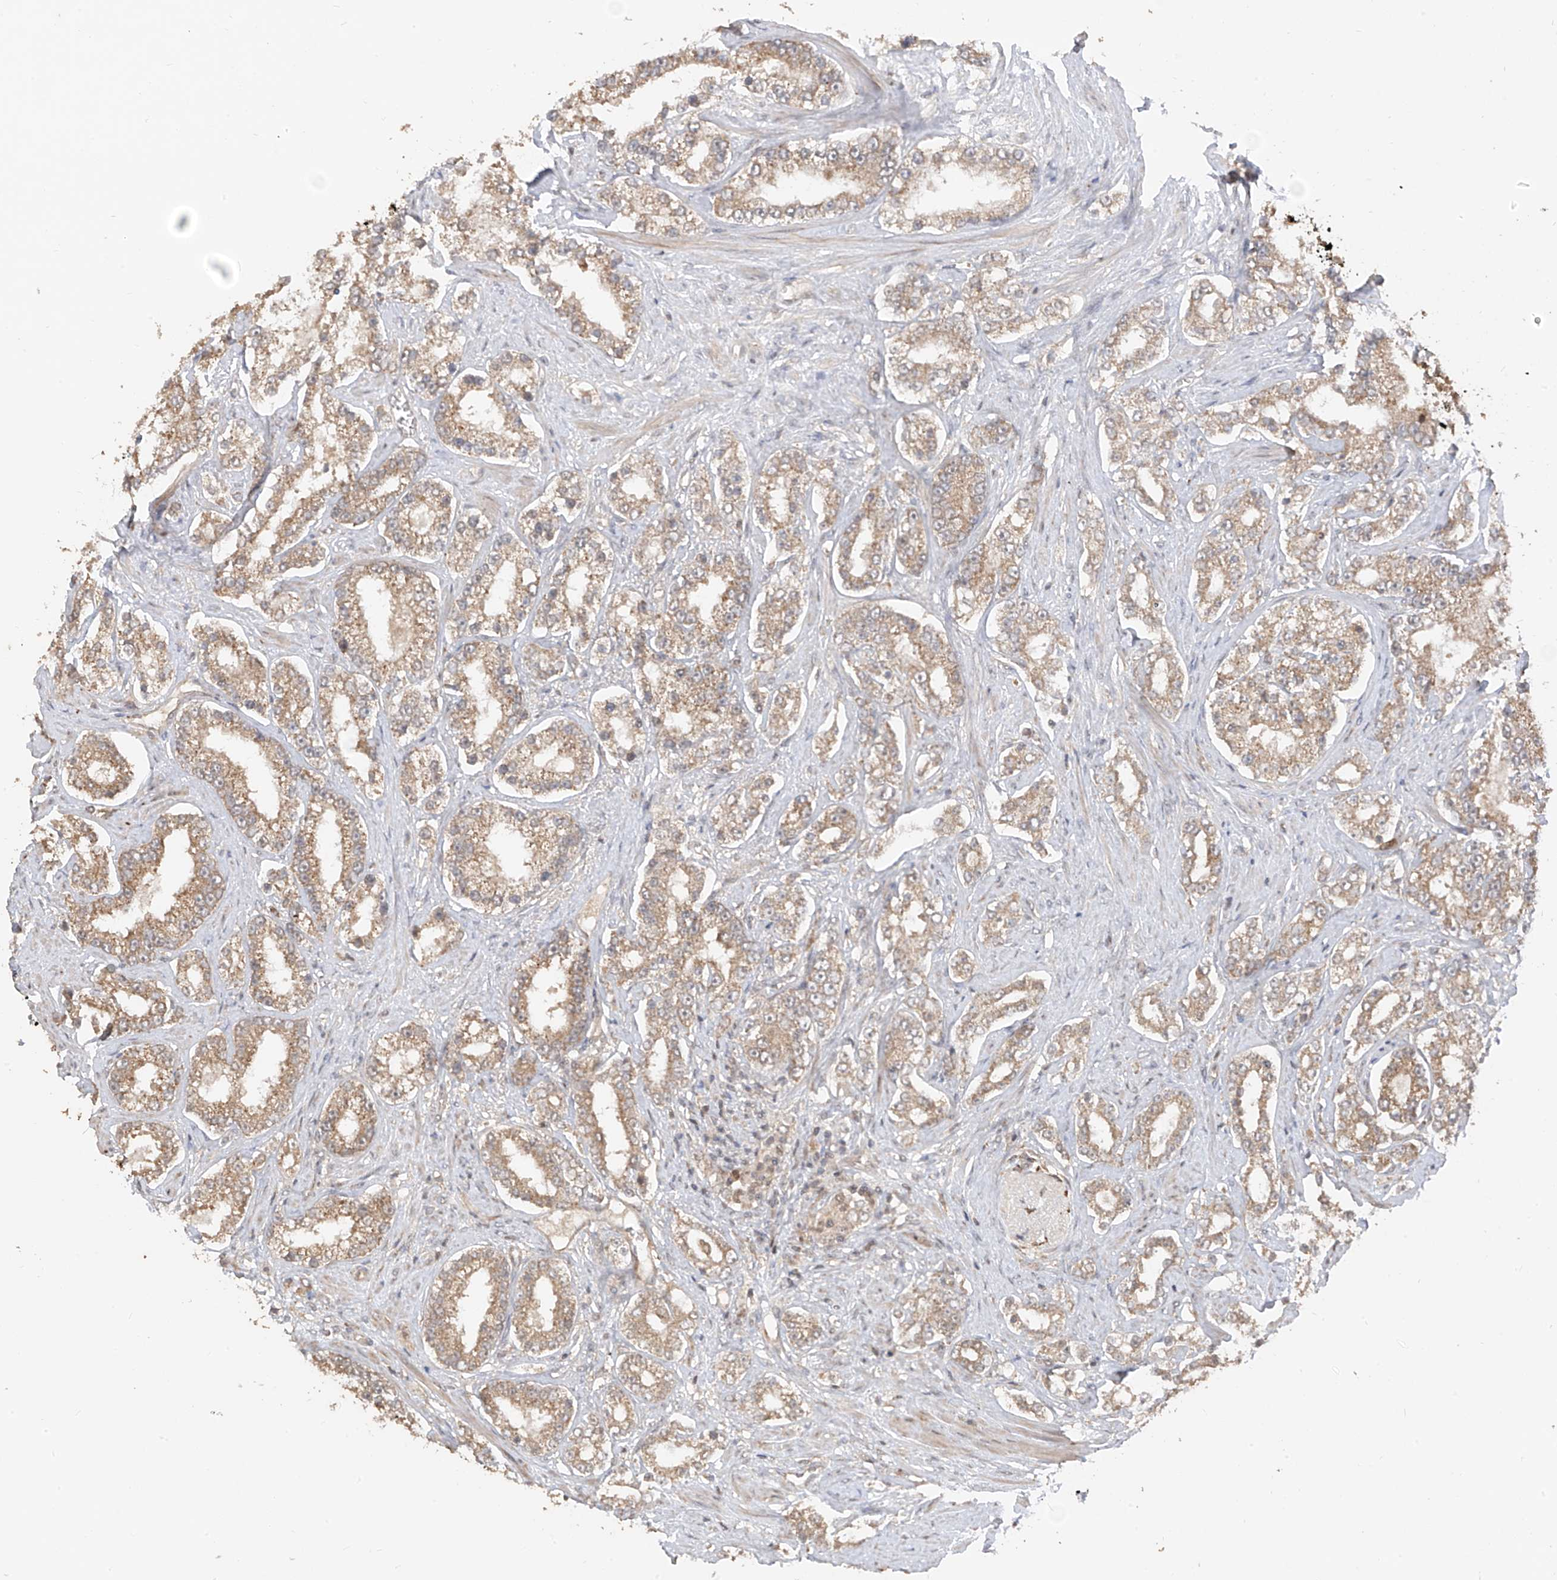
{"staining": {"intensity": "weak", "quantity": ">75%", "location": "cytoplasmic/membranous"}, "tissue": "prostate cancer", "cell_type": "Tumor cells", "image_type": "cancer", "snomed": [{"axis": "morphology", "description": "Normal tissue, NOS"}, {"axis": "morphology", "description": "Adenocarcinoma, High grade"}, {"axis": "topography", "description": "Prostate"}], "caption": "Immunohistochemistry (IHC) photomicrograph of neoplastic tissue: human prostate high-grade adenocarcinoma stained using IHC exhibits low levels of weak protein expression localized specifically in the cytoplasmic/membranous of tumor cells, appearing as a cytoplasmic/membranous brown color.", "gene": "COLGALT2", "patient": {"sex": "male", "age": 83}}